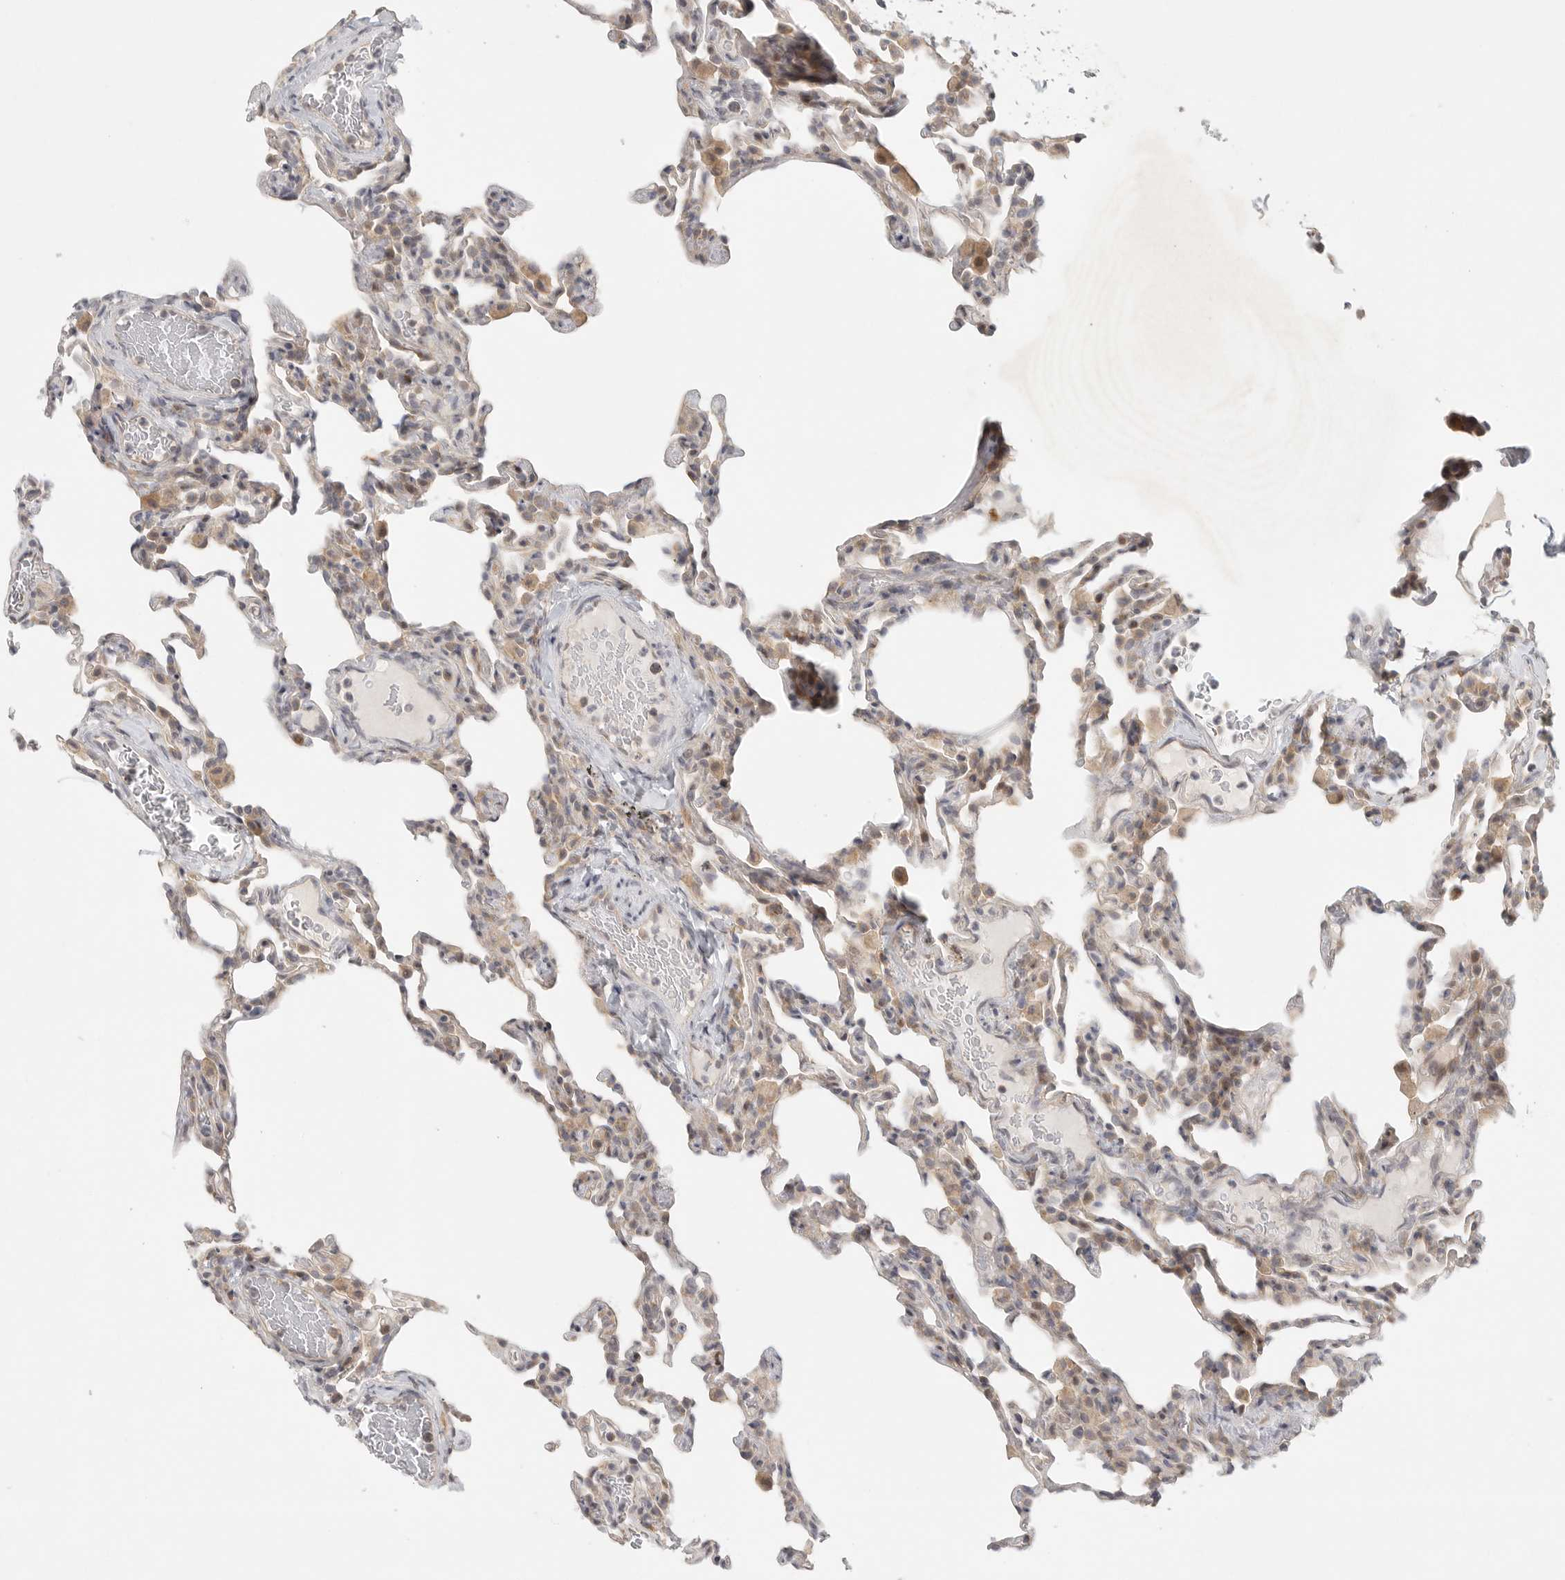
{"staining": {"intensity": "weak", "quantity": "25%-75%", "location": "cytoplasmic/membranous"}, "tissue": "lung", "cell_type": "Alveolar cells", "image_type": "normal", "snomed": [{"axis": "morphology", "description": "Normal tissue, NOS"}, {"axis": "topography", "description": "Lung"}], "caption": "A high-resolution image shows IHC staining of benign lung, which shows weak cytoplasmic/membranous positivity in about 25%-75% of alveolar cells.", "gene": "HDAC6", "patient": {"sex": "male", "age": 20}}